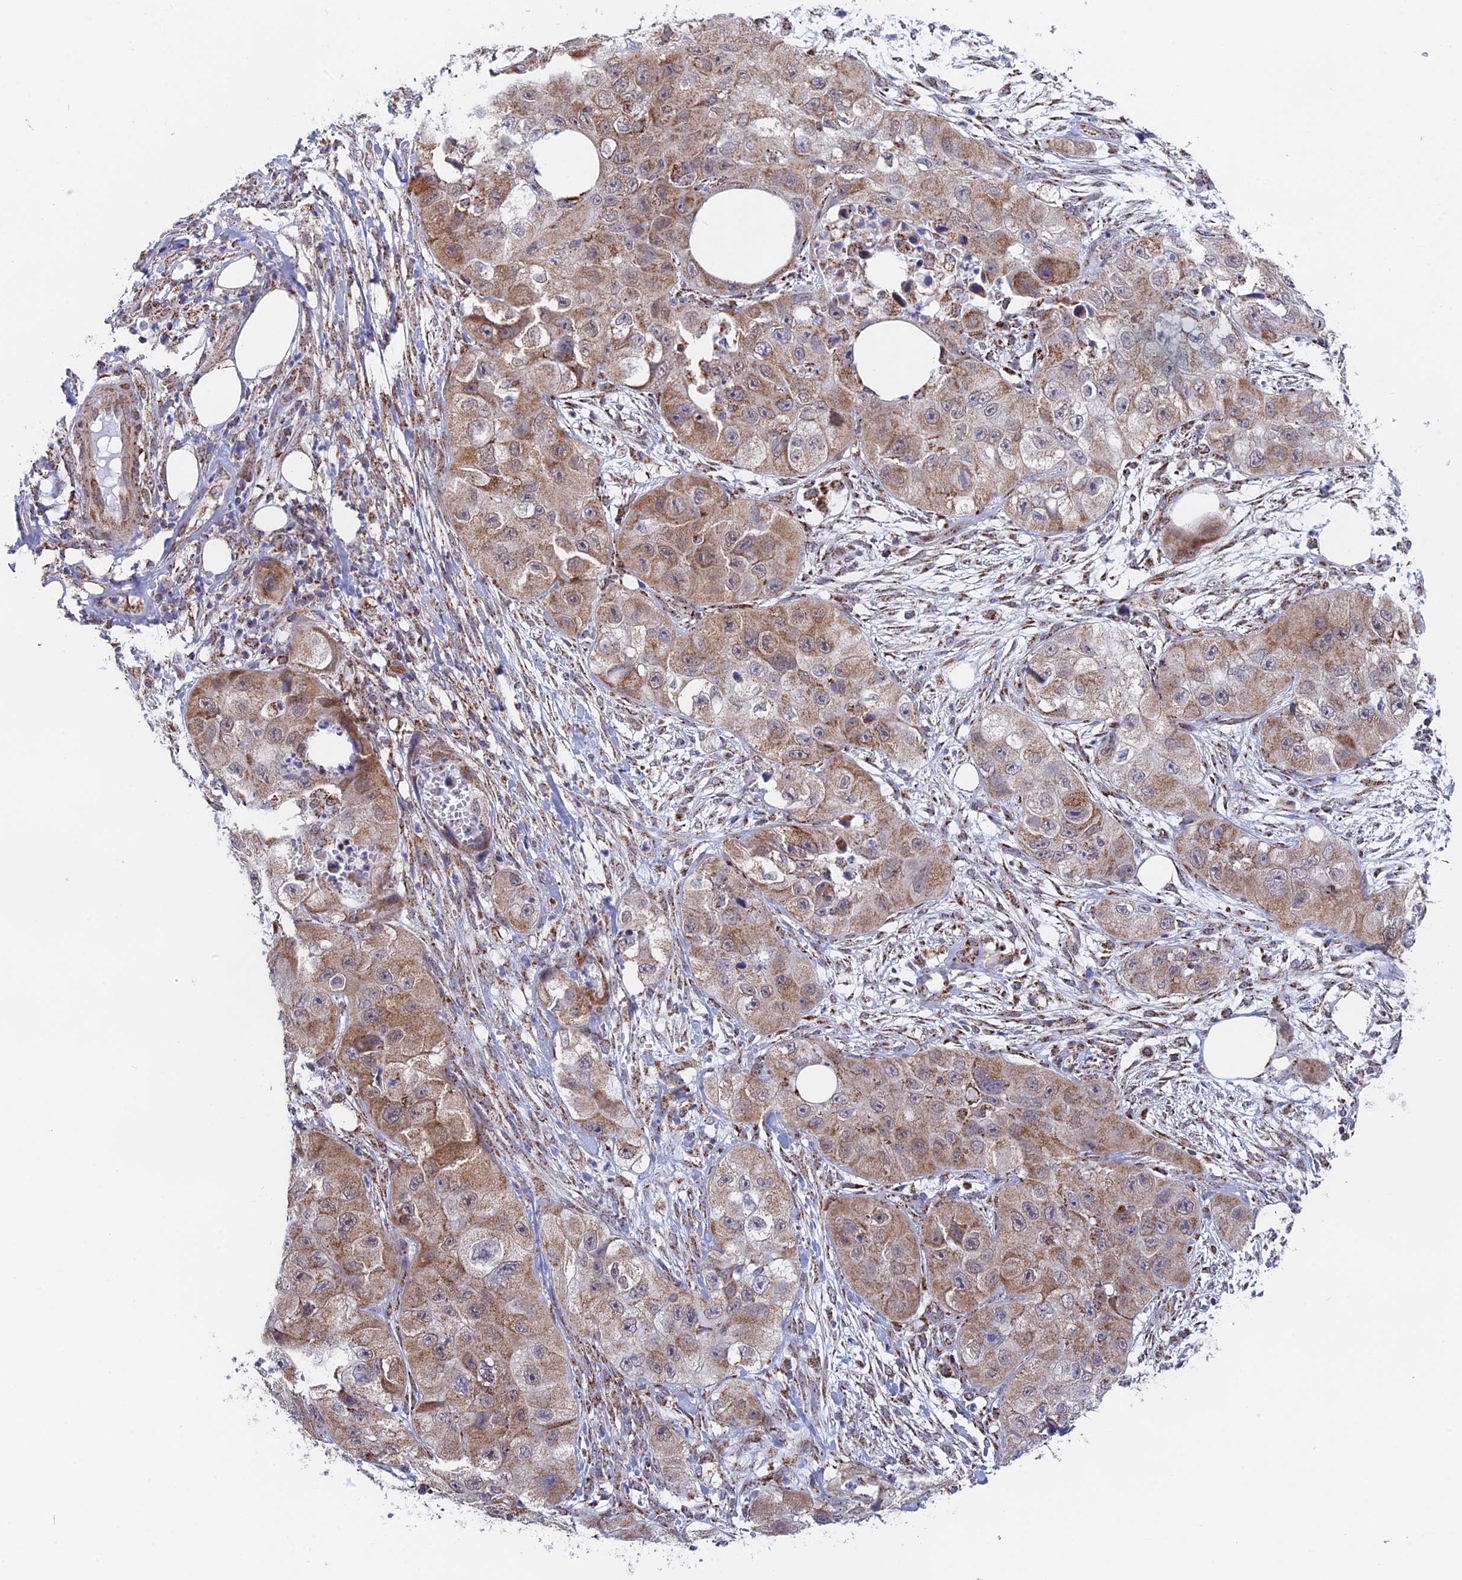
{"staining": {"intensity": "moderate", "quantity": ">75%", "location": "cytoplasmic/membranous"}, "tissue": "skin cancer", "cell_type": "Tumor cells", "image_type": "cancer", "snomed": [{"axis": "morphology", "description": "Squamous cell carcinoma, NOS"}, {"axis": "topography", "description": "Skin"}, {"axis": "topography", "description": "Subcutis"}], "caption": "High-power microscopy captured an immunohistochemistry image of skin cancer (squamous cell carcinoma), revealing moderate cytoplasmic/membranous positivity in about >75% of tumor cells.", "gene": "CDC16", "patient": {"sex": "male", "age": 73}}